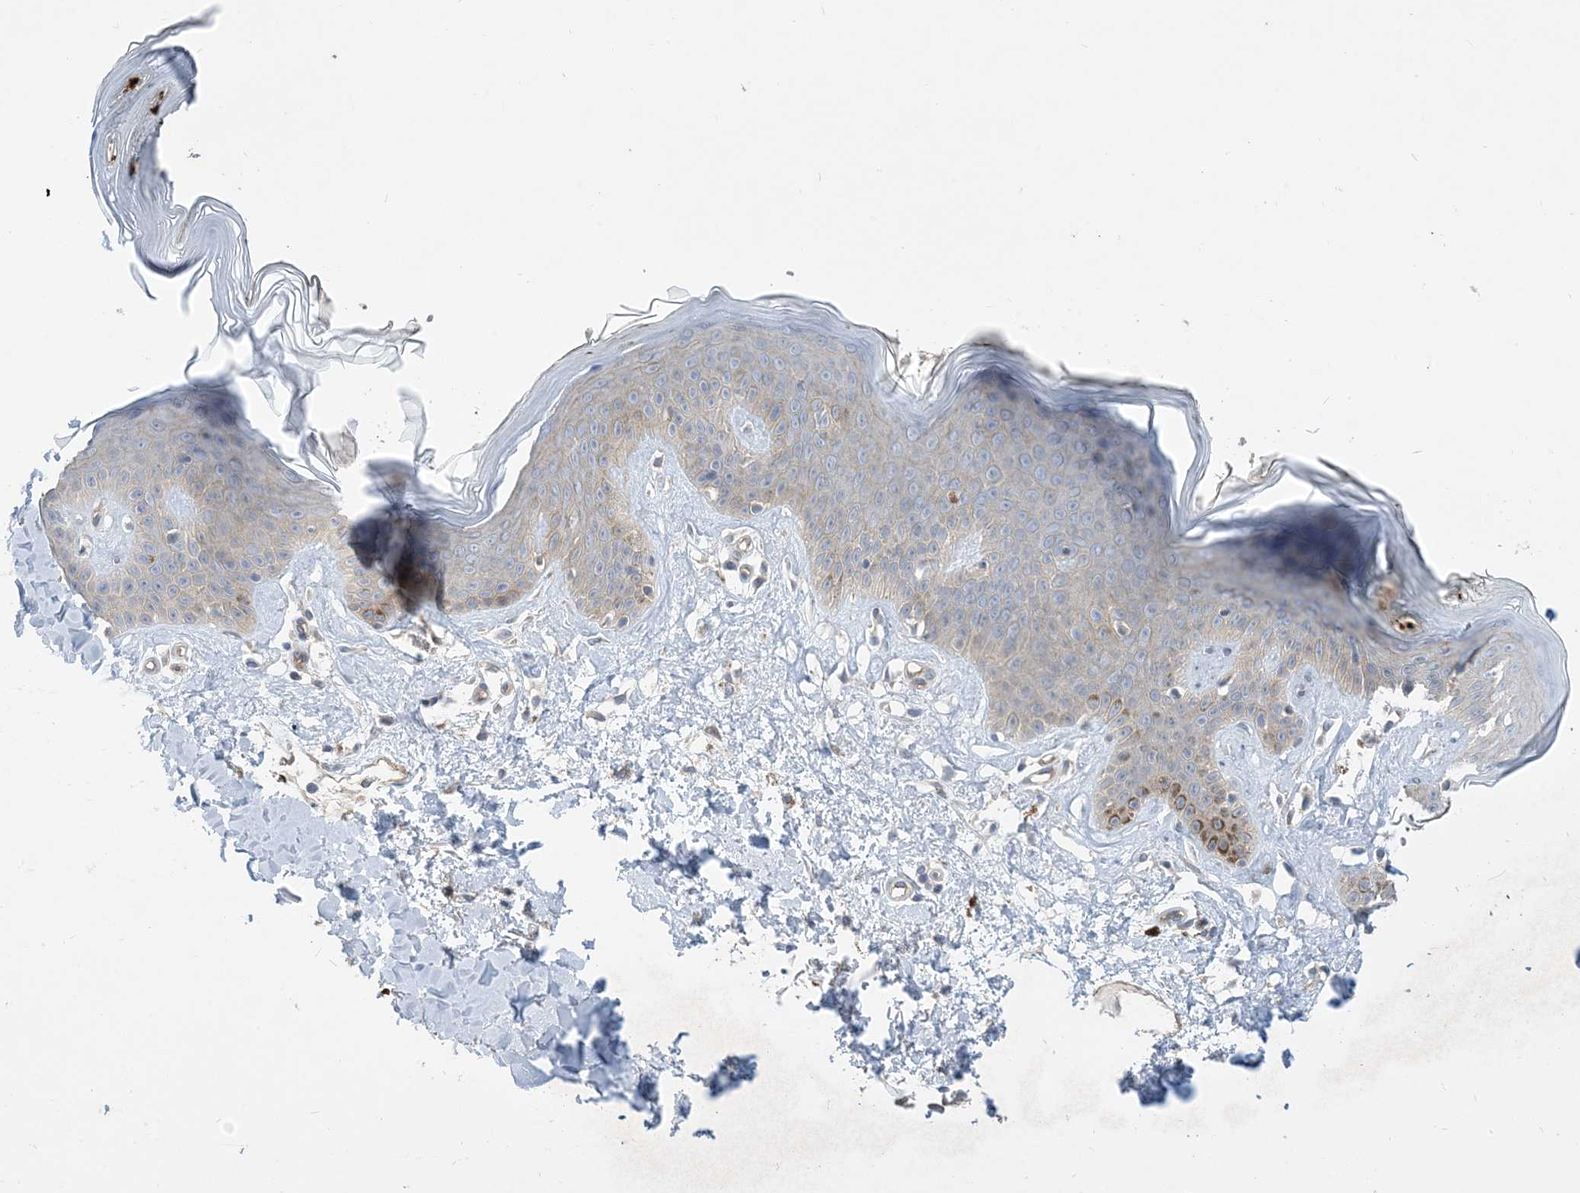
{"staining": {"intensity": "negative", "quantity": "none", "location": "none"}, "tissue": "skin", "cell_type": "Fibroblasts", "image_type": "normal", "snomed": [{"axis": "morphology", "description": "Normal tissue, NOS"}, {"axis": "topography", "description": "Skin"}], "caption": "DAB (3,3'-diaminobenzidine) immunohistochemical staining of benign human skin exhibits no significant positivity in fibroblasts. (IHC, brightfield microscopy, high magnification).", "gene": "AOC1", "patient": {"sex": "female", "age": 64}}